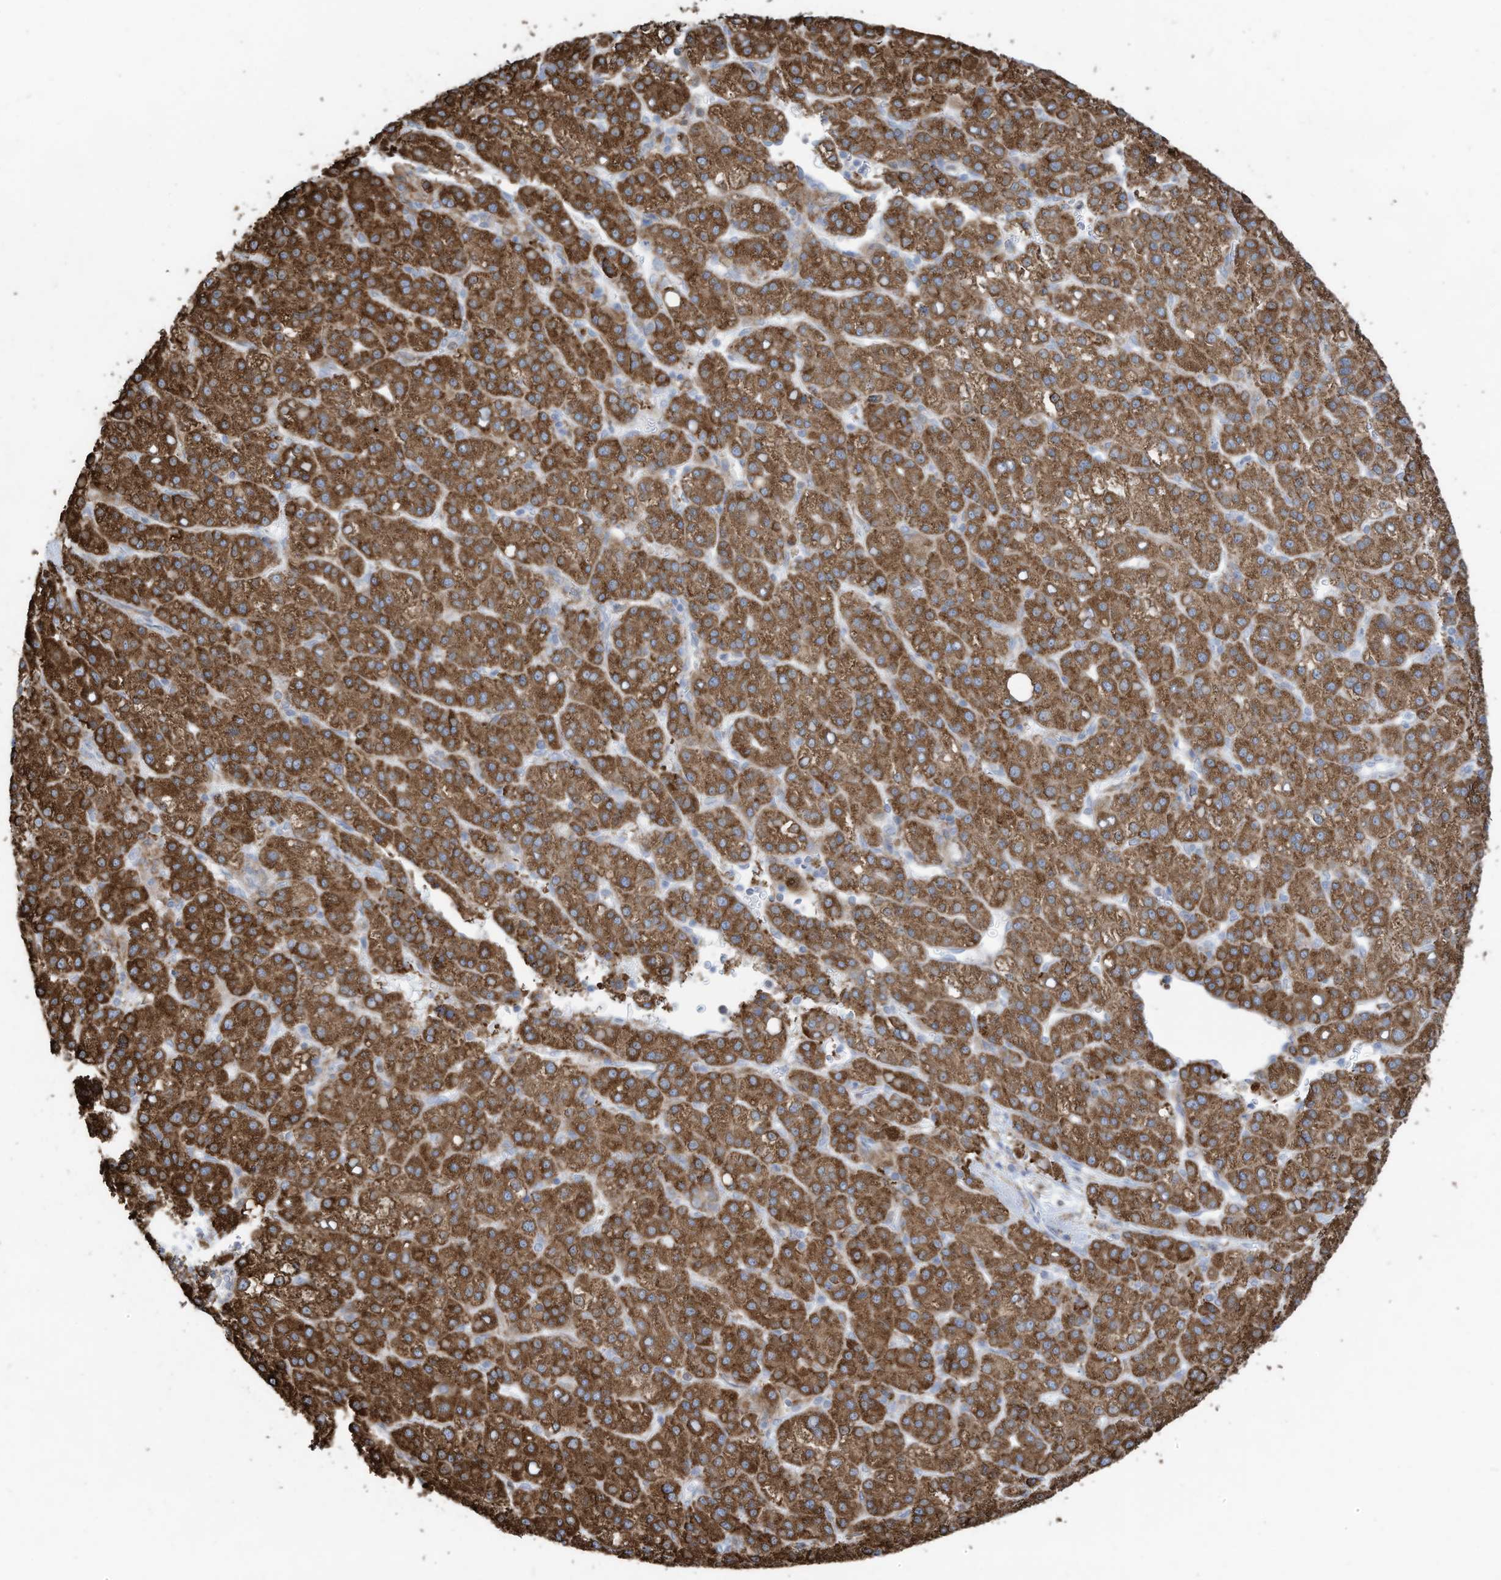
{"staining": {"intensity": "strong", "quantity": ">75%", "location": "cytoplasmic/membranous"}, "tissue": "liver cancer", "cell_type": "Tumor cells", "image_type": "cancer", "snomed": [{"axis": "morphology", "description": "Carcinoma, Hepatocellular, NOS"}, {"axis": "topography", "description": "Liver"}], "caption": "Protein analysis of liver cancer (hepatocellular carcinoma) tissue displays strong cytoplasmic/membranous positivity in approximately >75% of tumor cells.", "gene": "ZNF354C", "patient": {"sex": "female", "age": 58}}